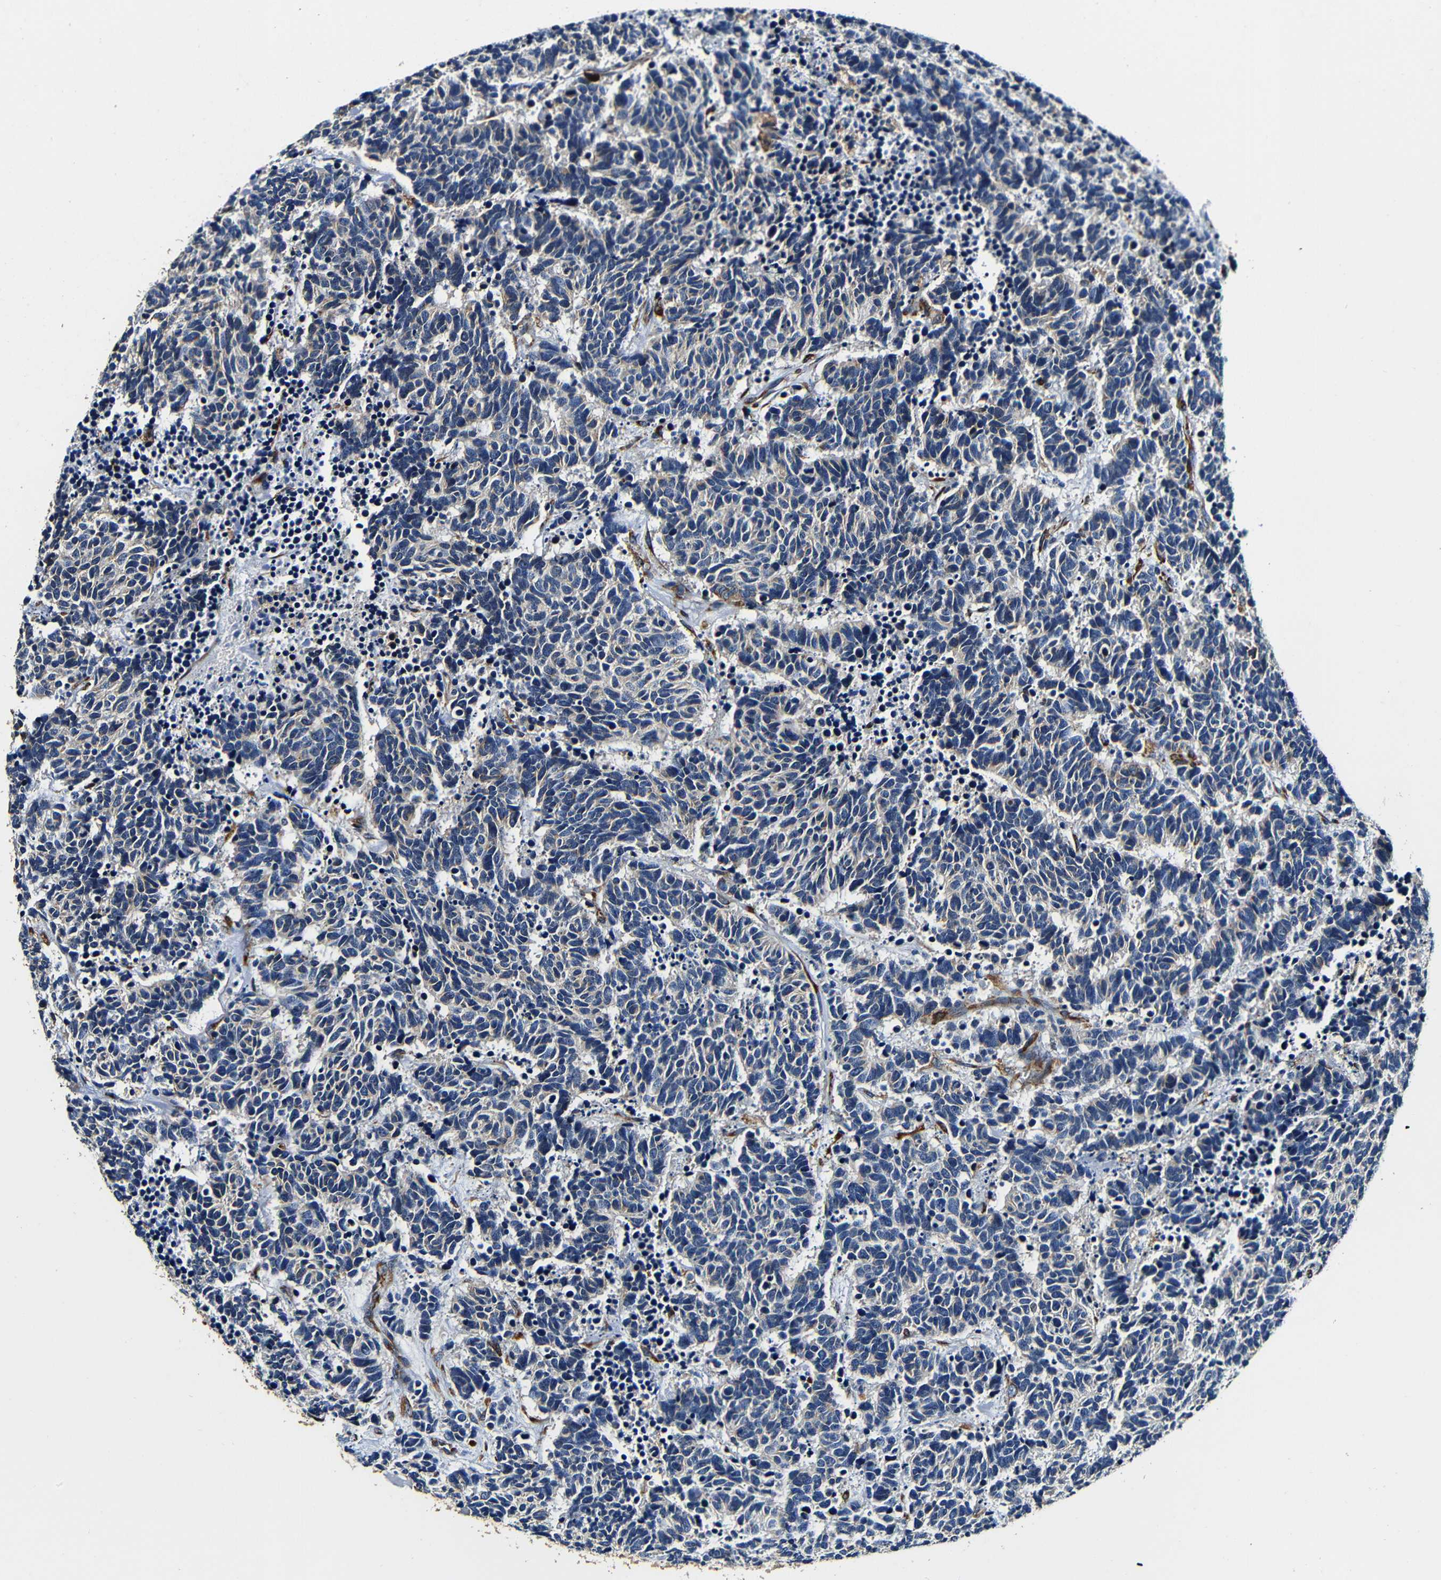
{"staining": {"intensity": "negative", "quantity": "none", "location": "none"}, "tissue": "carcinoid", "cell_type": "Tumor cells", "image_type": "cancer", "snomed": [{"axis": "morphology", "description": "Carcinoma, NOS"}, {"axis": "morphology", "description": "Carcinoid, malignant, NOS"}, {"axis": "topography", "description": "Urinary bladder"}], "caption": "There is no significant expression in tumor cells of carcinoid.", "gene": "RRBP1", "patient": {"sex": "male", "age": 57}}